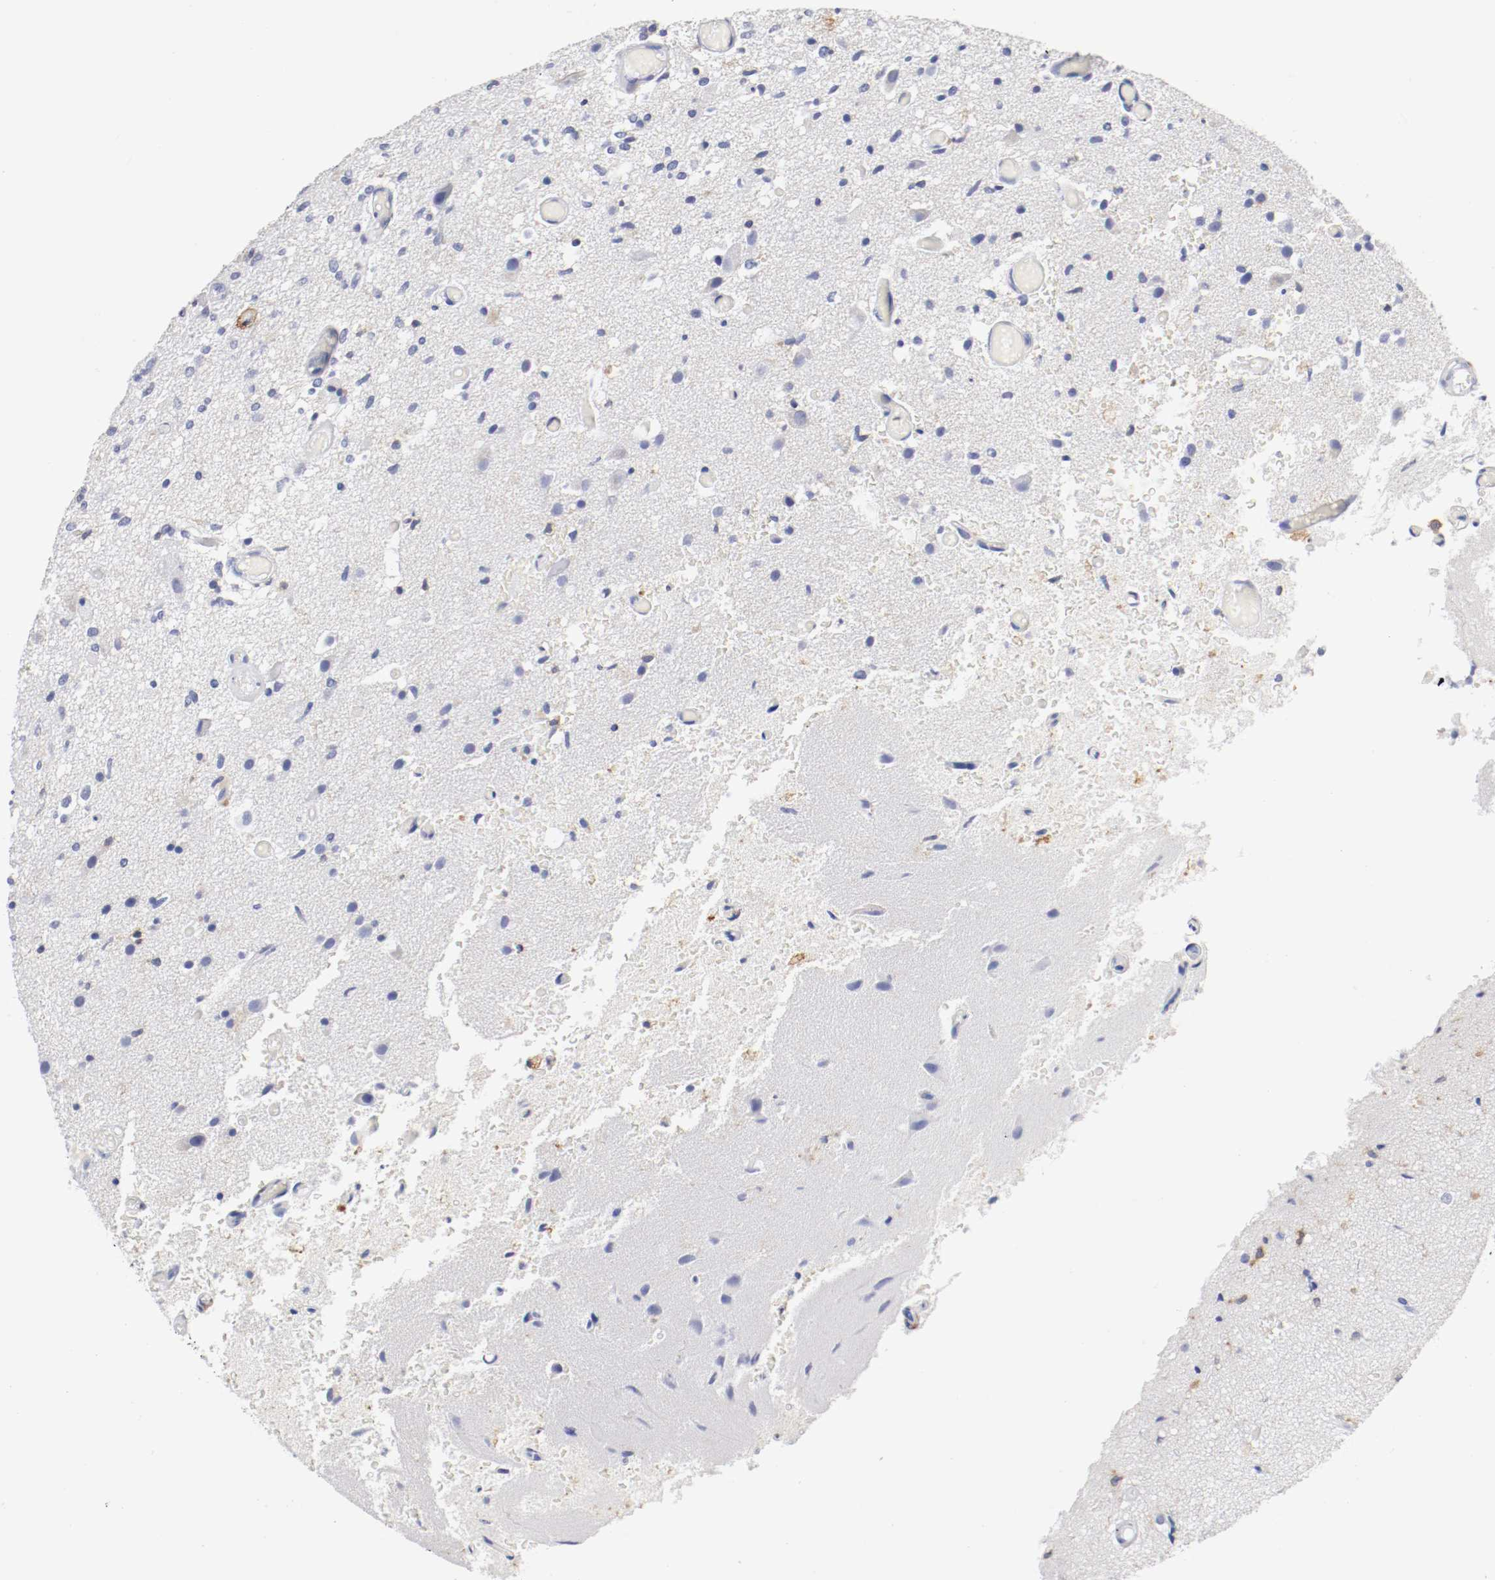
{"staining": {"intensity": "negative", "quantity": "none", "location": "none"}, "tissue": "glioma", "cell_type": "Tumor cells", "image_type": "cancer", "snomed": [{"axis": "morphology", "description": "Normal tissue, NOS"}, {"axis": "morphology", "description": "Glioma, malignant, High grade"}, {"axis": "topography", "description": "Cerebral cortex"}], "caption": "A photomicrograph of human high-grade glioma (malignant) is negative for staining in tumor cells. Nuclei are stained in blue.", "gene": "ITGAX", "patient": {"sex": "male", "age": 77}}